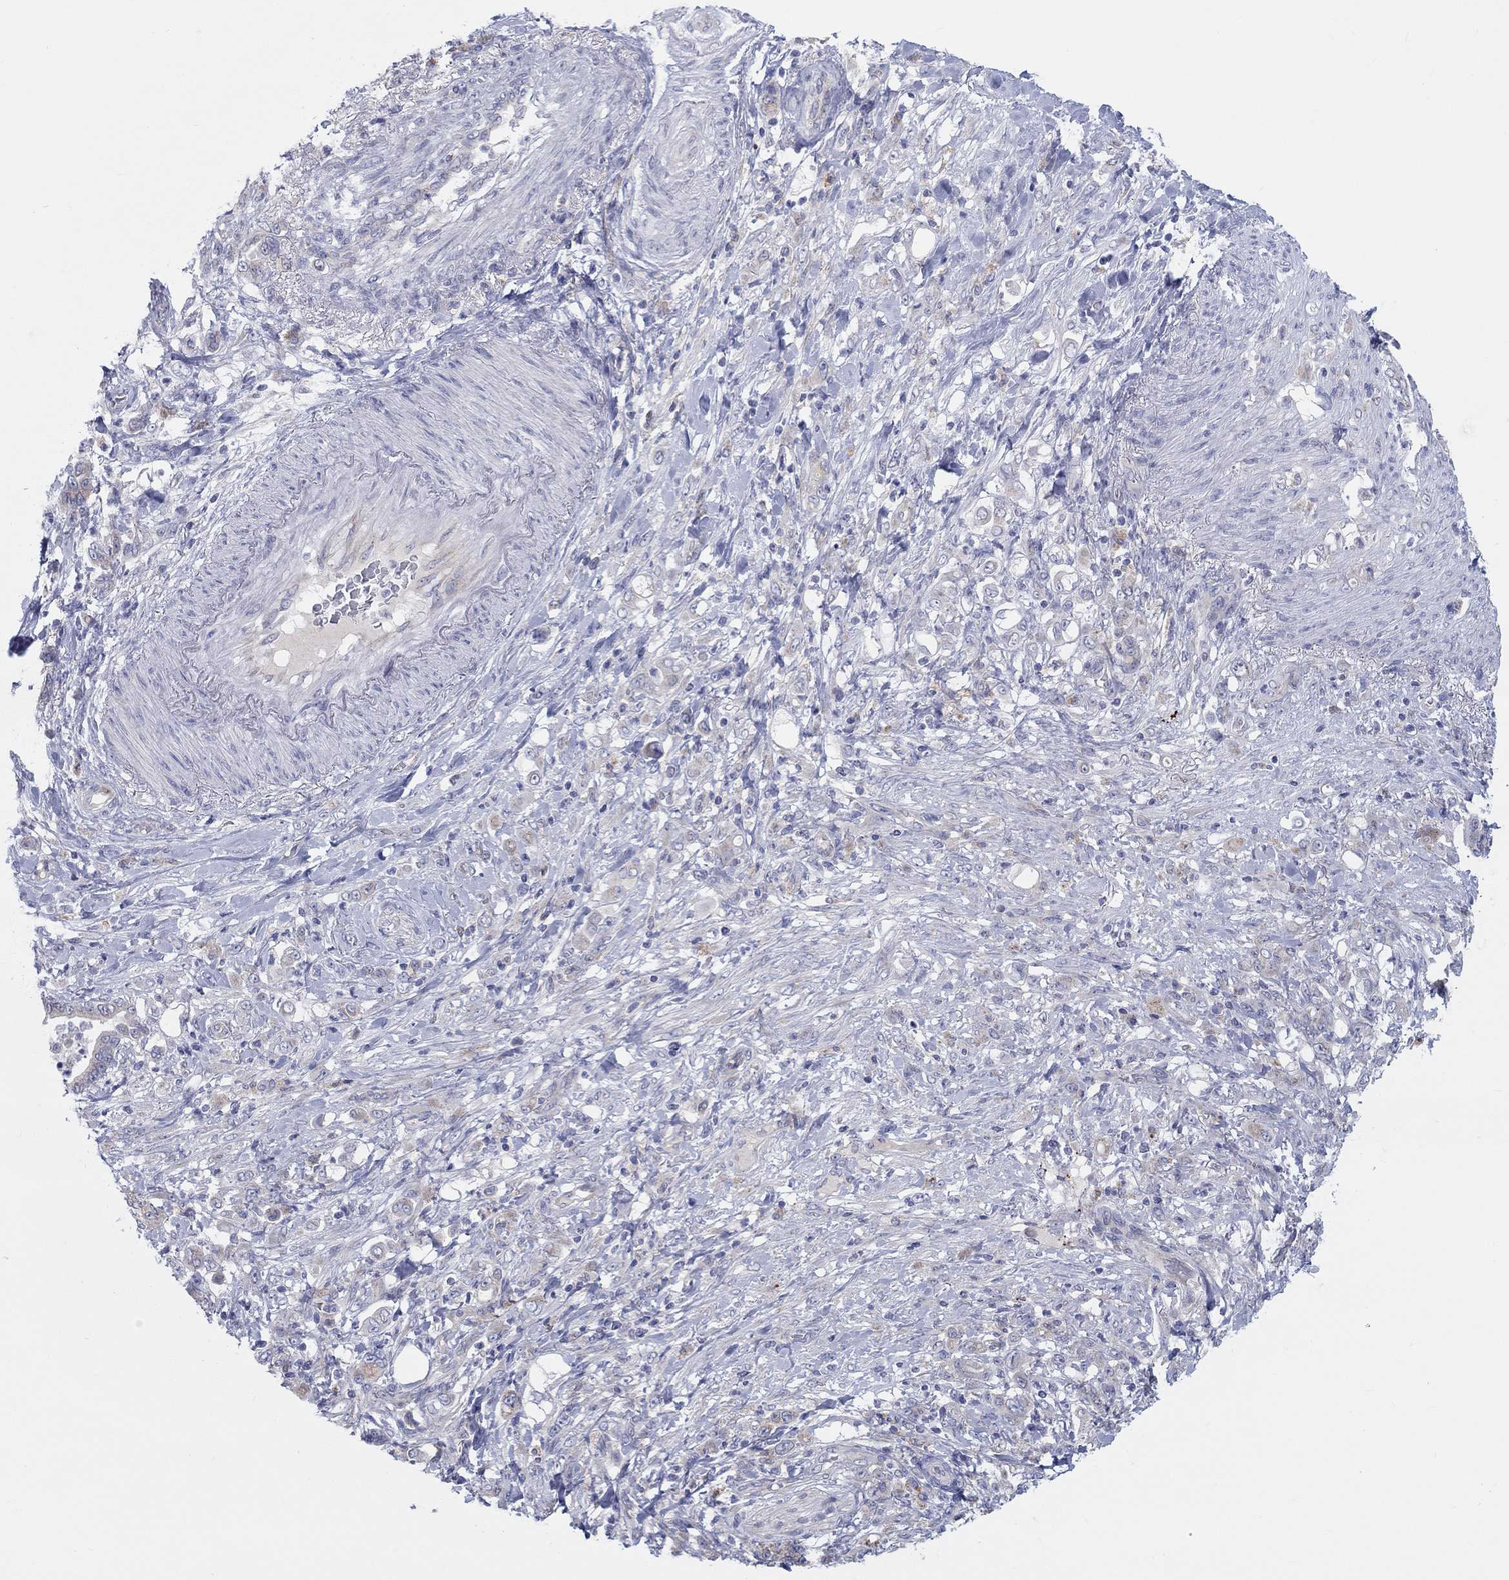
{"staining": {"intensity": "weak", "quantity": "<25%", "location": "cytoplasmic/membranous"}, "tissue": "stomach cancer", "cell_type": "Tumor cells", "image_type": "cancer", "snomed": [{"axis": "morphology", "description": "Adenocarcinoma, NOS"}, {"axis": "topography", "description": "Stomach"}], "caption": "There is no significant expression in tumor cells of stomach cancer (adenocarcinoma). (DAB (3,3'-diaminobenzidine) IHC visualized using brightfield microscopy, high magnification).", "gene": "BCO2", "patient": {"sex": "female", "age": 79}}